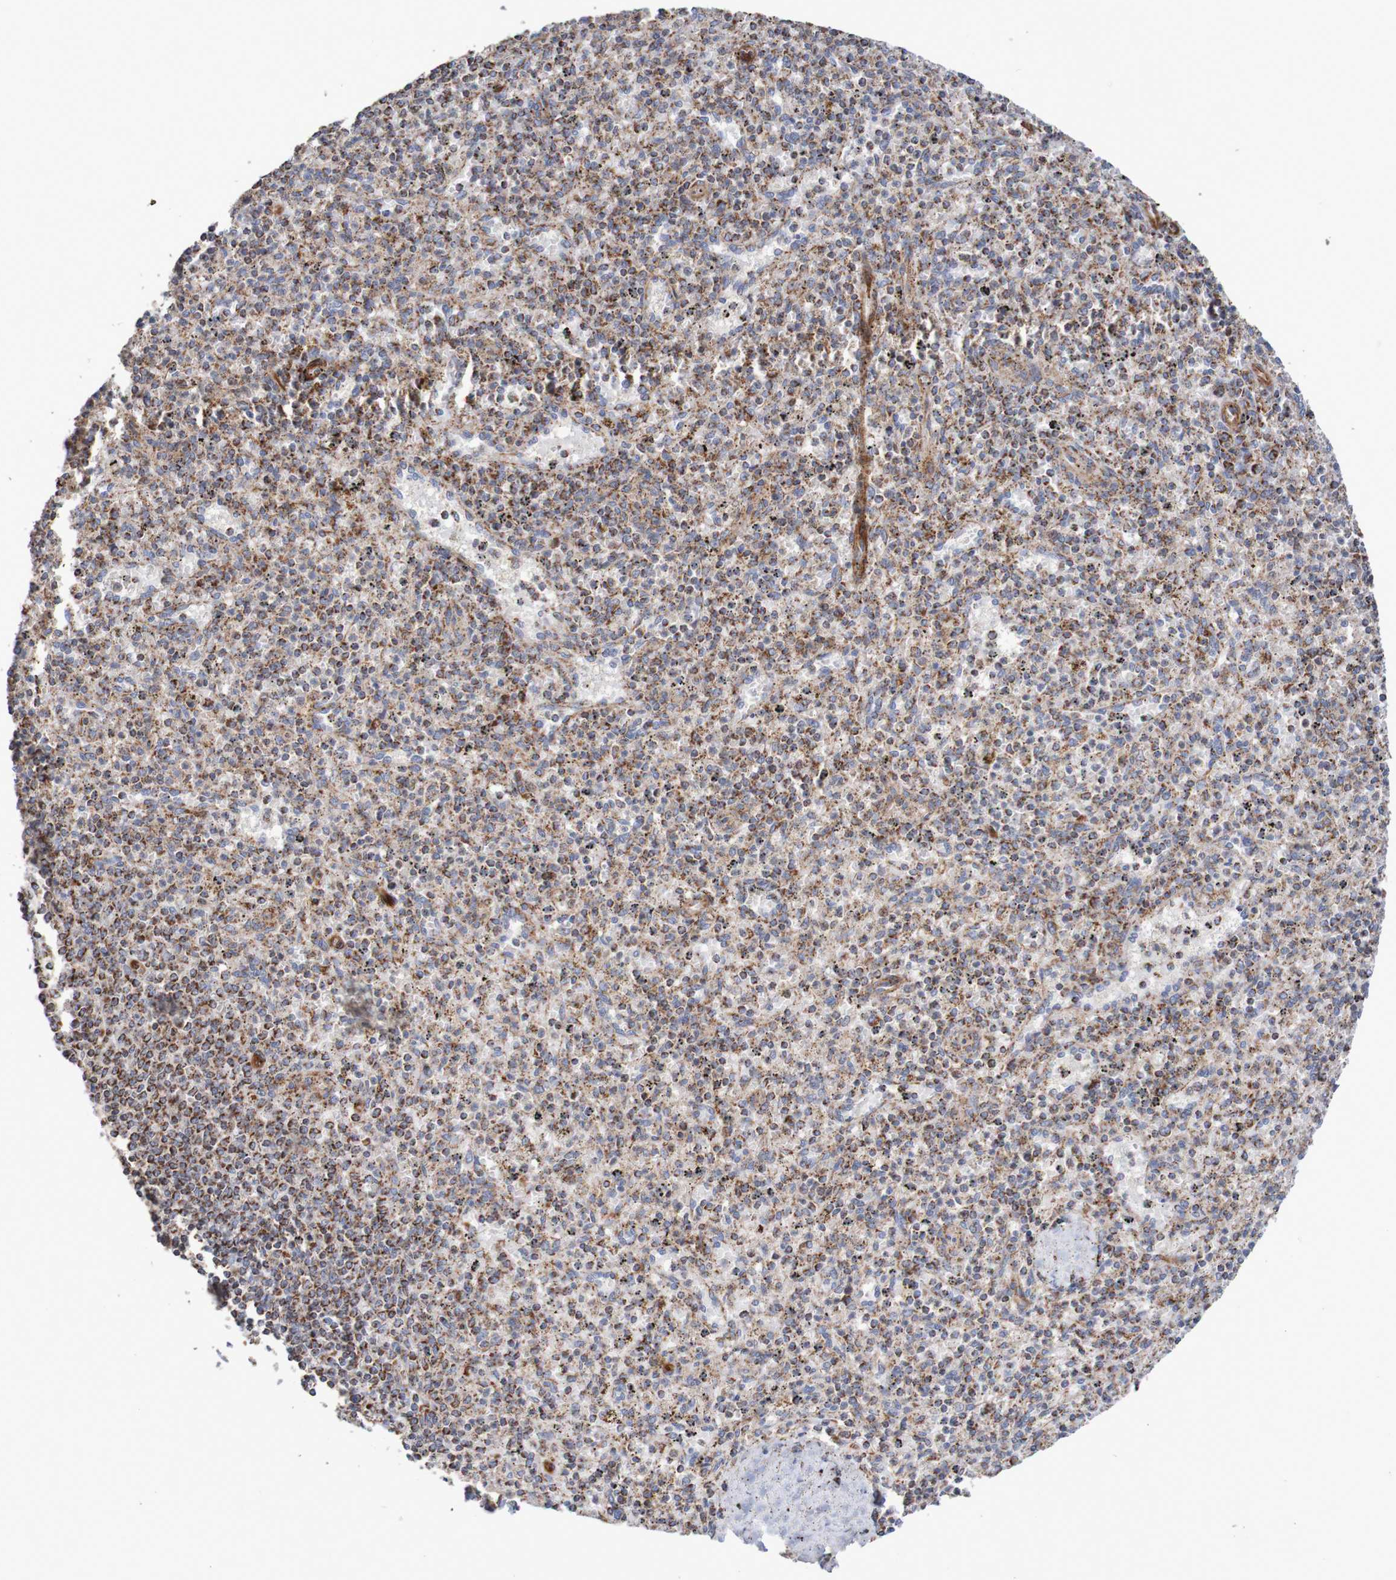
{"staining": {"intensity": "moderate", "quantity": ">75%", "location": "cytoplasmic/membranous"}, "tissue": "spleen", "cell_type": "Cells in red pulp", "image_type": "normal", "snomed": [{"axis": "morphology", "description": "Normal tissue, NOS"}, {"axis": "topography", "description": "Spleen"}], "caption": "Immunohistochemistry histopathology image of benign spleen stained for a protein (brown), which demonstrates medium levels of moderate cytoplasmic/membranous positivity in approximately >75% of cells in red pulp.", "gene": "MMEL1", "patient": {"sex": "male", "age": 72}}